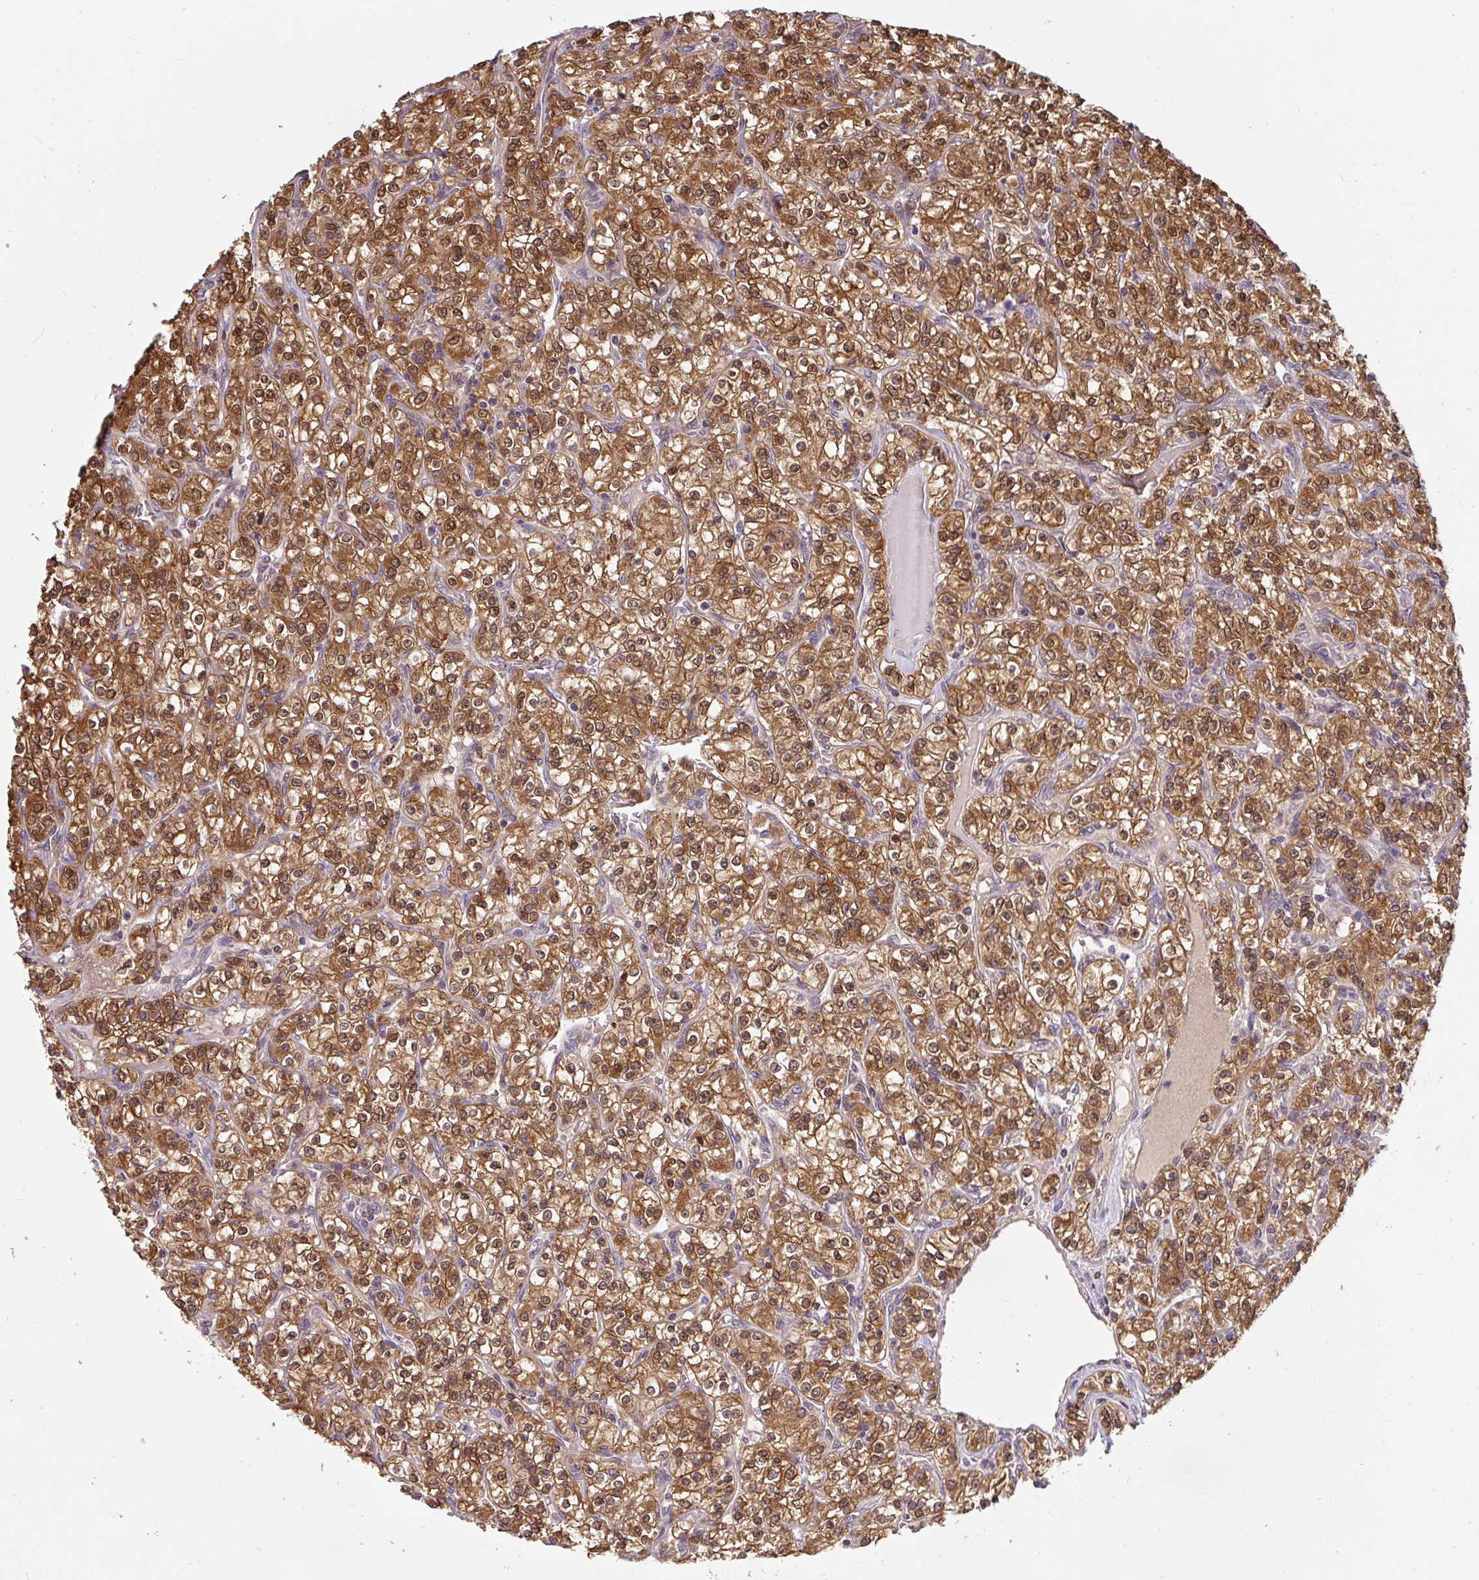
{"staining": {"intensity": "moderate", "quantity": ">75%", "location": "cytoplasmic/membranous,nuclear"}, "tissue": "renal cancer", "cell_type": "Tumor cells", "image_type": "cancer", "snomed": [{"axis": "morphology", "description": "Adenocarcinoma, NOS"}, {"axis": "topography", "description": "Kidney"}], "caption": "Renal cancer (adenocarcinoma) stained with DAB immunohistochemistry (IHC) reveals medium levels of moderate cytoplasmic/membranous and nuclear positivity in approximately >75% of tumor cells.", "gene": "ST13", "patient": {"sex": "male", "age": 77}}